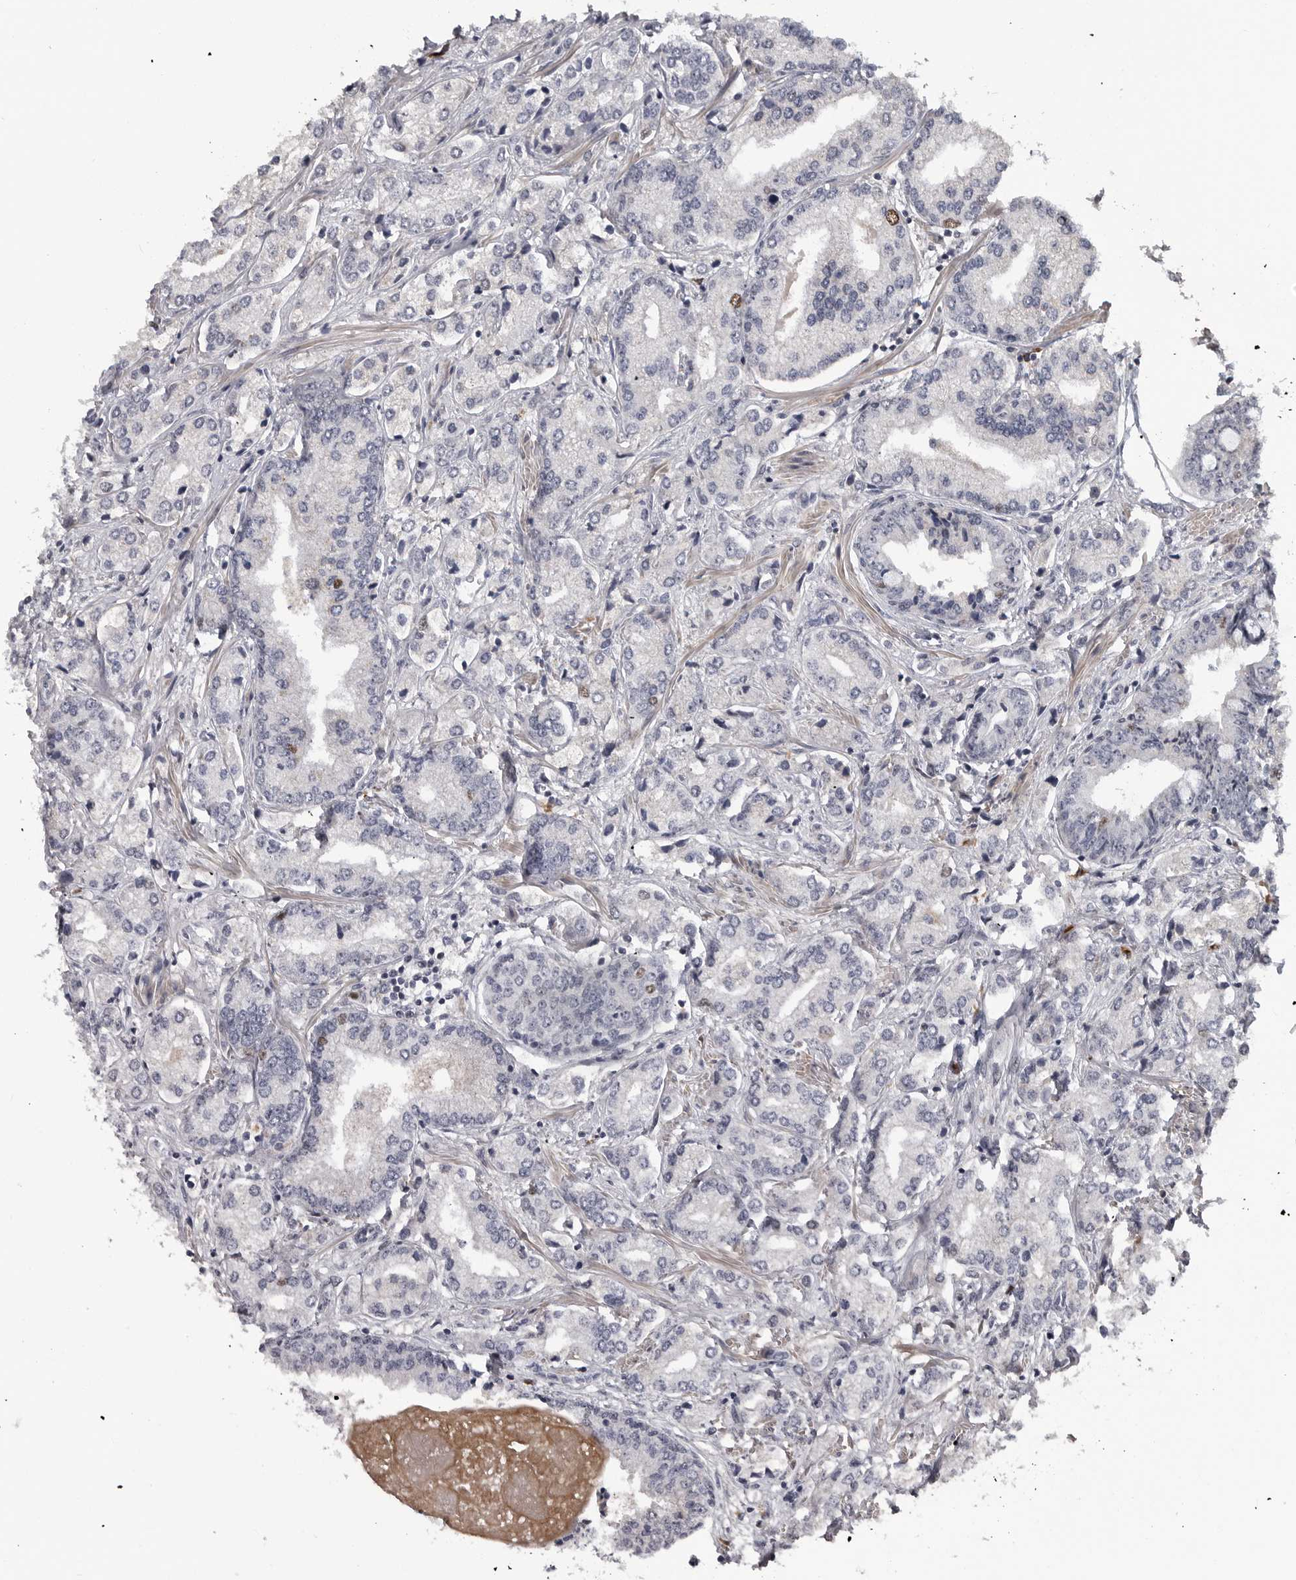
{"staining": {"intensity": "negative", "quantity": "none", "location": "none"}, "tissue": "prostate cancer", "cell_type": "Tumor cells", "image_type": "cancer", "snomed": [{"axis": "morphology", "description": "Adenocarcinoma, High grade"}, {"axis": "topography", "description": "Prostate"}], "caption": "Immunohistochemistry (IHC) of human prostate cancer (high-grade adenocarcinoma) shows no positivity in tumor cells.", "gene": "ZNF277", "patient": {"sex": "male", "age": 66}}